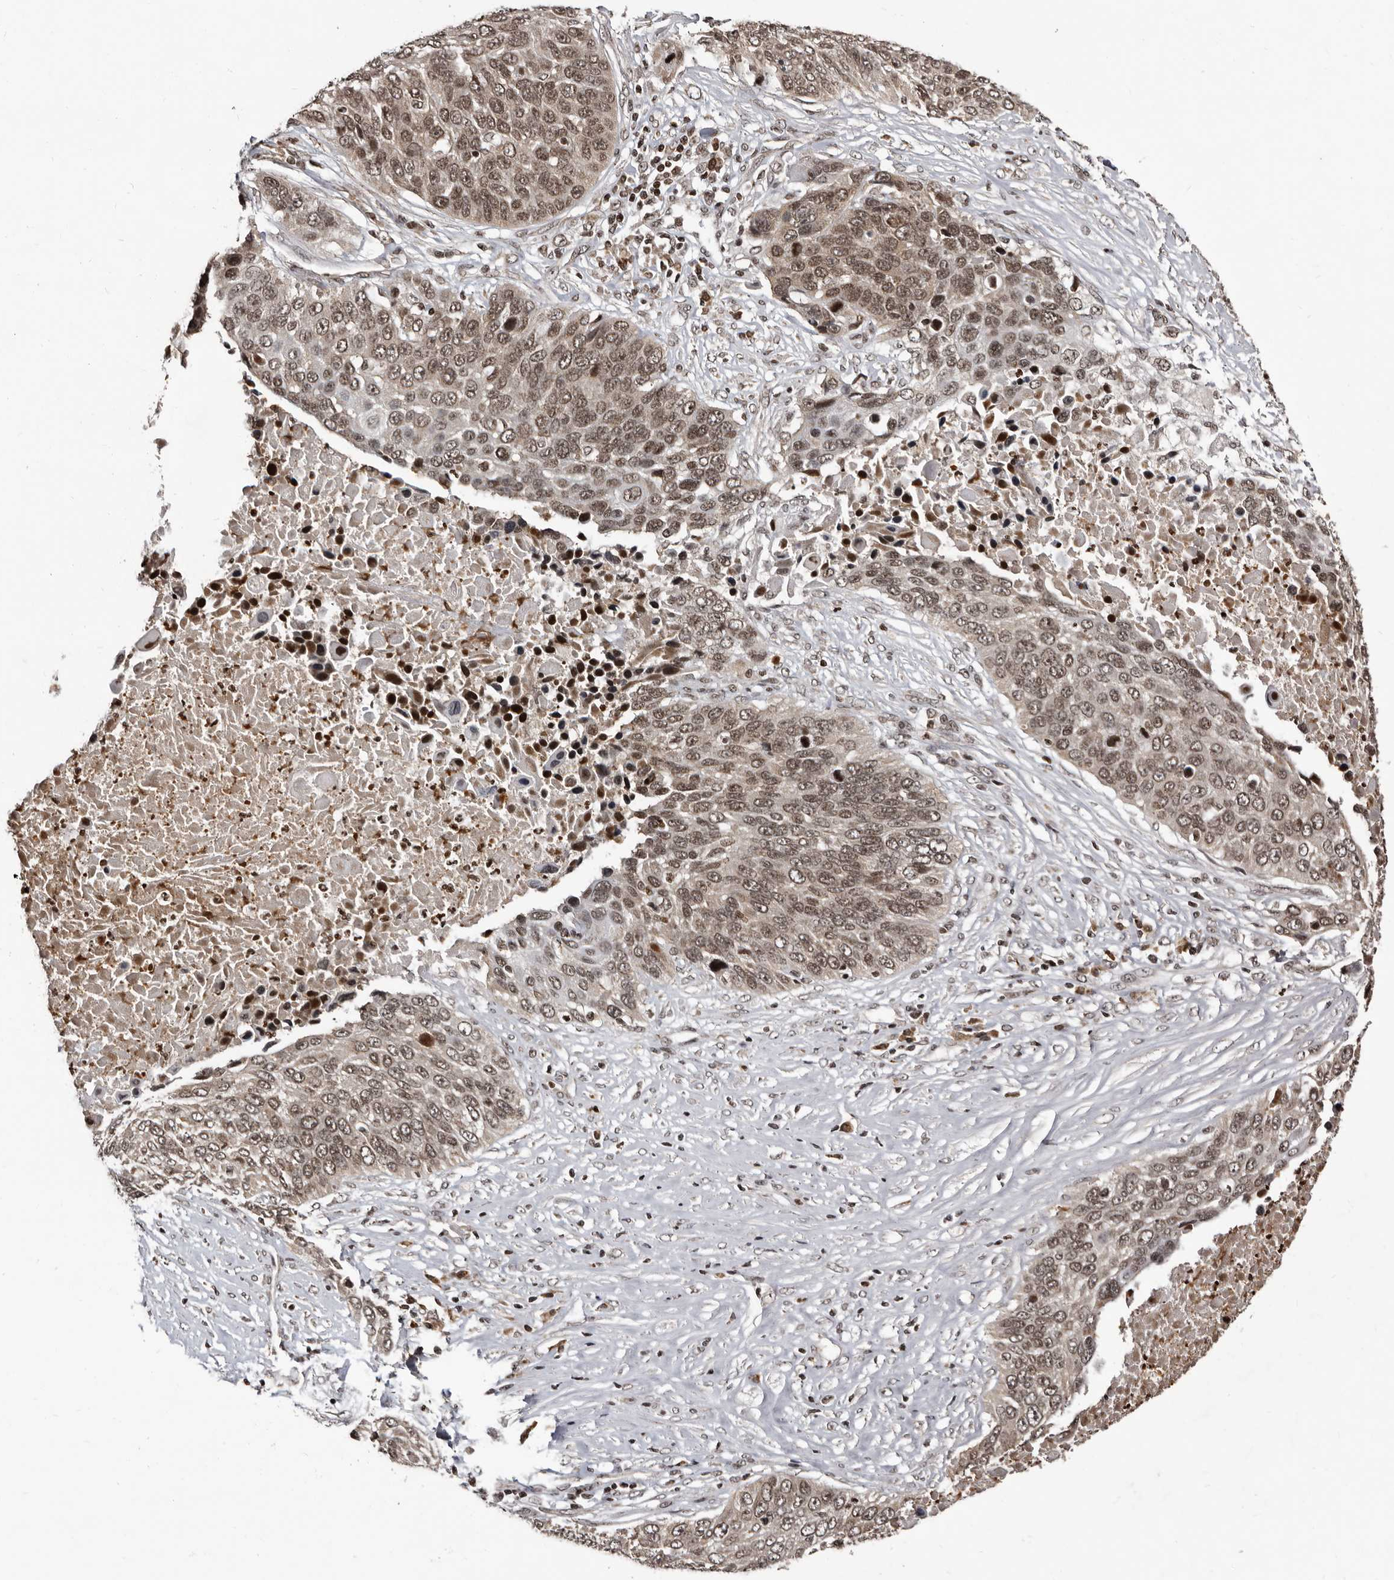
{"staining": {"intensity": "moderate", "quantity": ">75%", "location": "nuclear"}, "tissue": "lung cancer", "cell_type": "Tumor cells", "image_type": "cancer", "snomed": [{"axis": "morphology", "description": "Squamous cell carcinoma, NOS"}, {"axis": "topography", "description": "Lung"}], "caption": "Lung cancer (squamous cell carcinoma) stained for a protein shows moderate nuclear positivity in tumor cells.", "gene": "THUMPD1", "patient": {"sex": "male", "age": 66}}